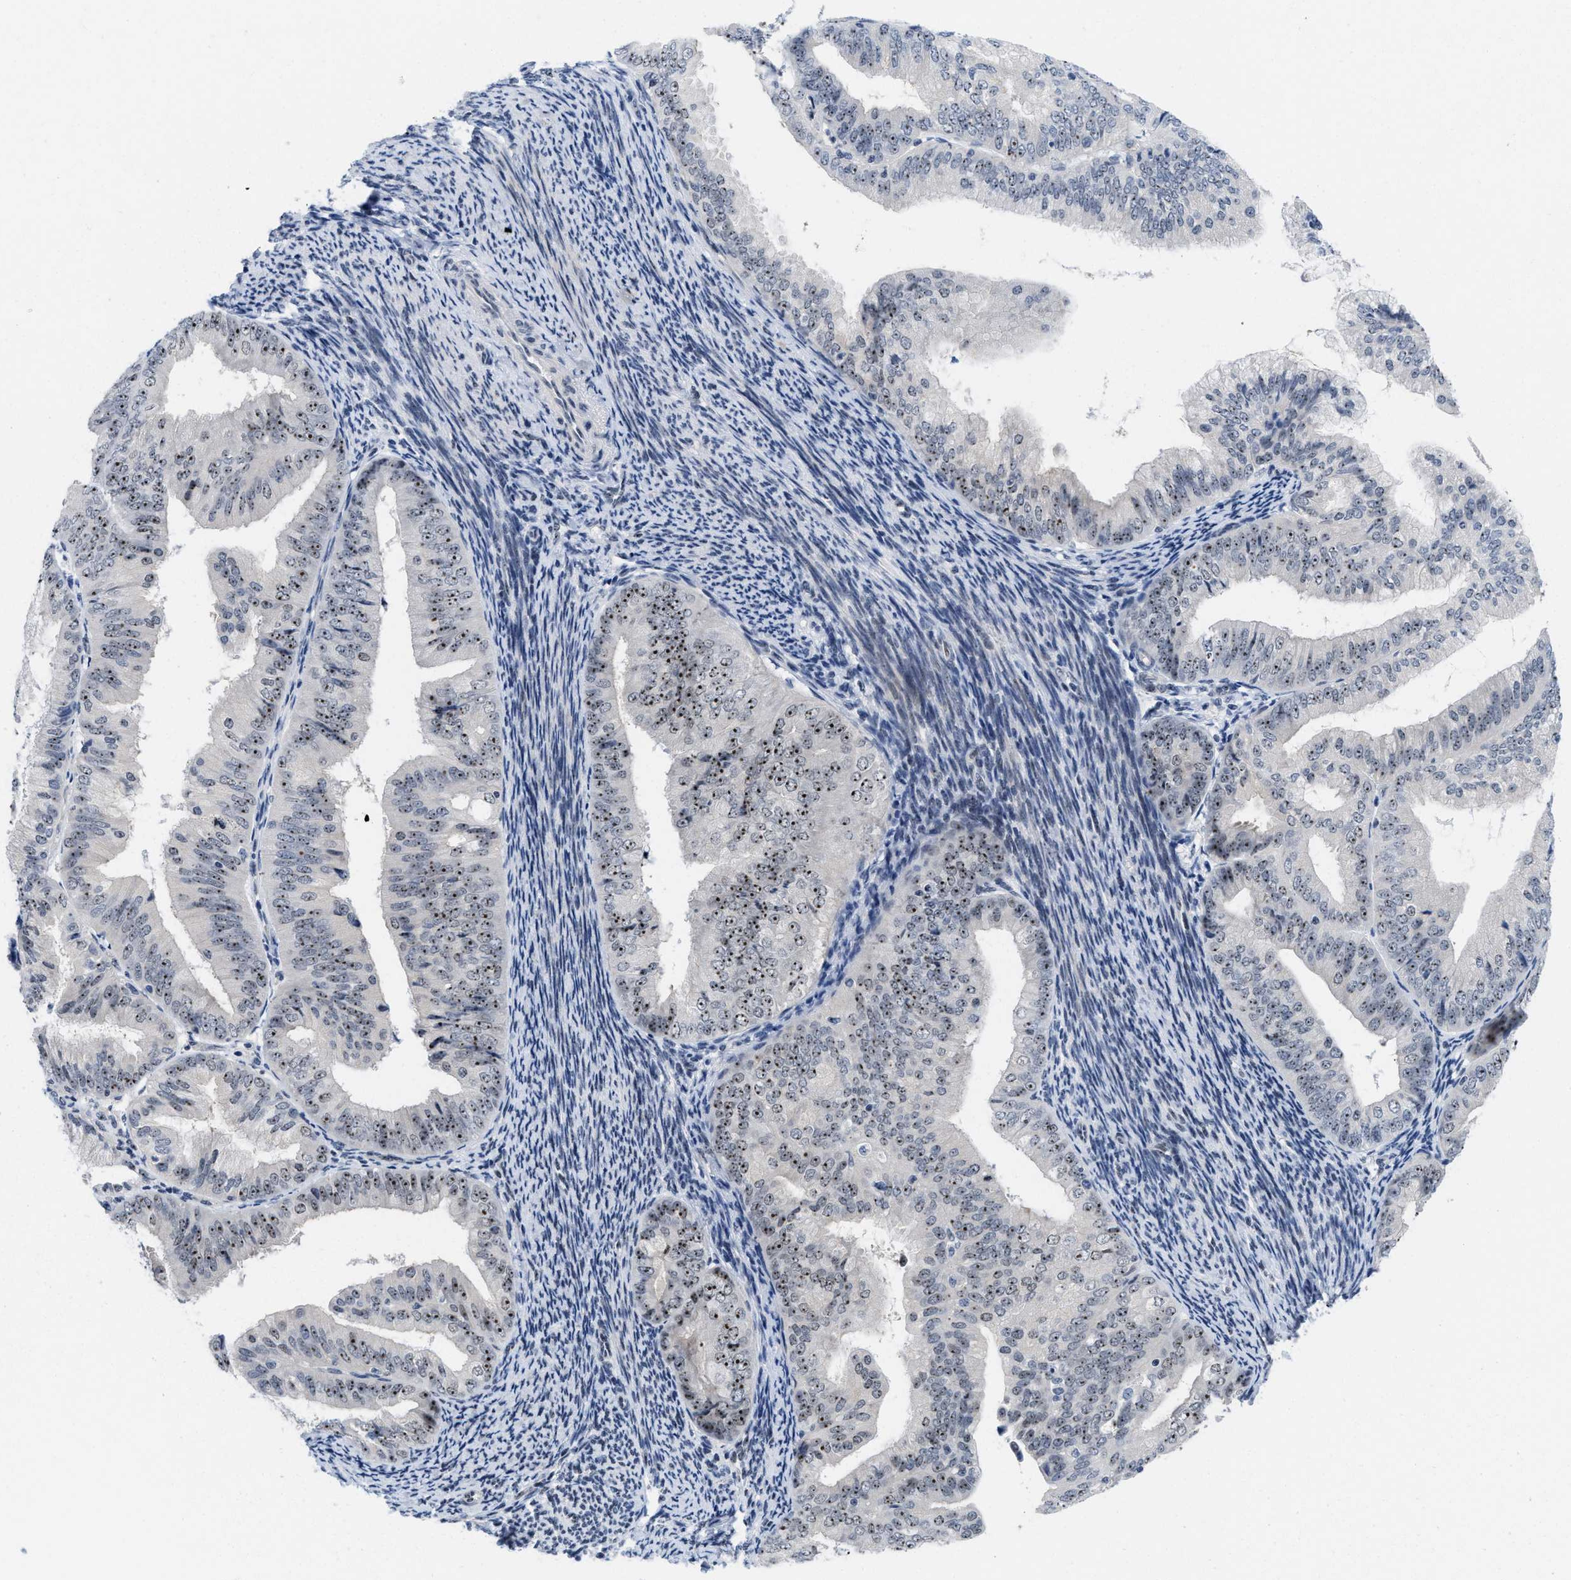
{"staining": {"intensity": "moderate", "quantity": "25%-75%", "location": "nuclear"}, "tissue": "endometrial cancer", "cell_type": "Tumor cells", "image_type": "cancer", "snomed": [{"axis": "morphology", "description": "Adenocarcinoma, NOS"}, {"axis": "topography", "description": "Endometrium"}], "caption": "The photomicrograph reveals staining of endometrial cancer, revealing moderate nuclear protein expression (brown color) within tumor cells.", "gene": "NOP58", "patient": {"sex": "female", "age": 63}}